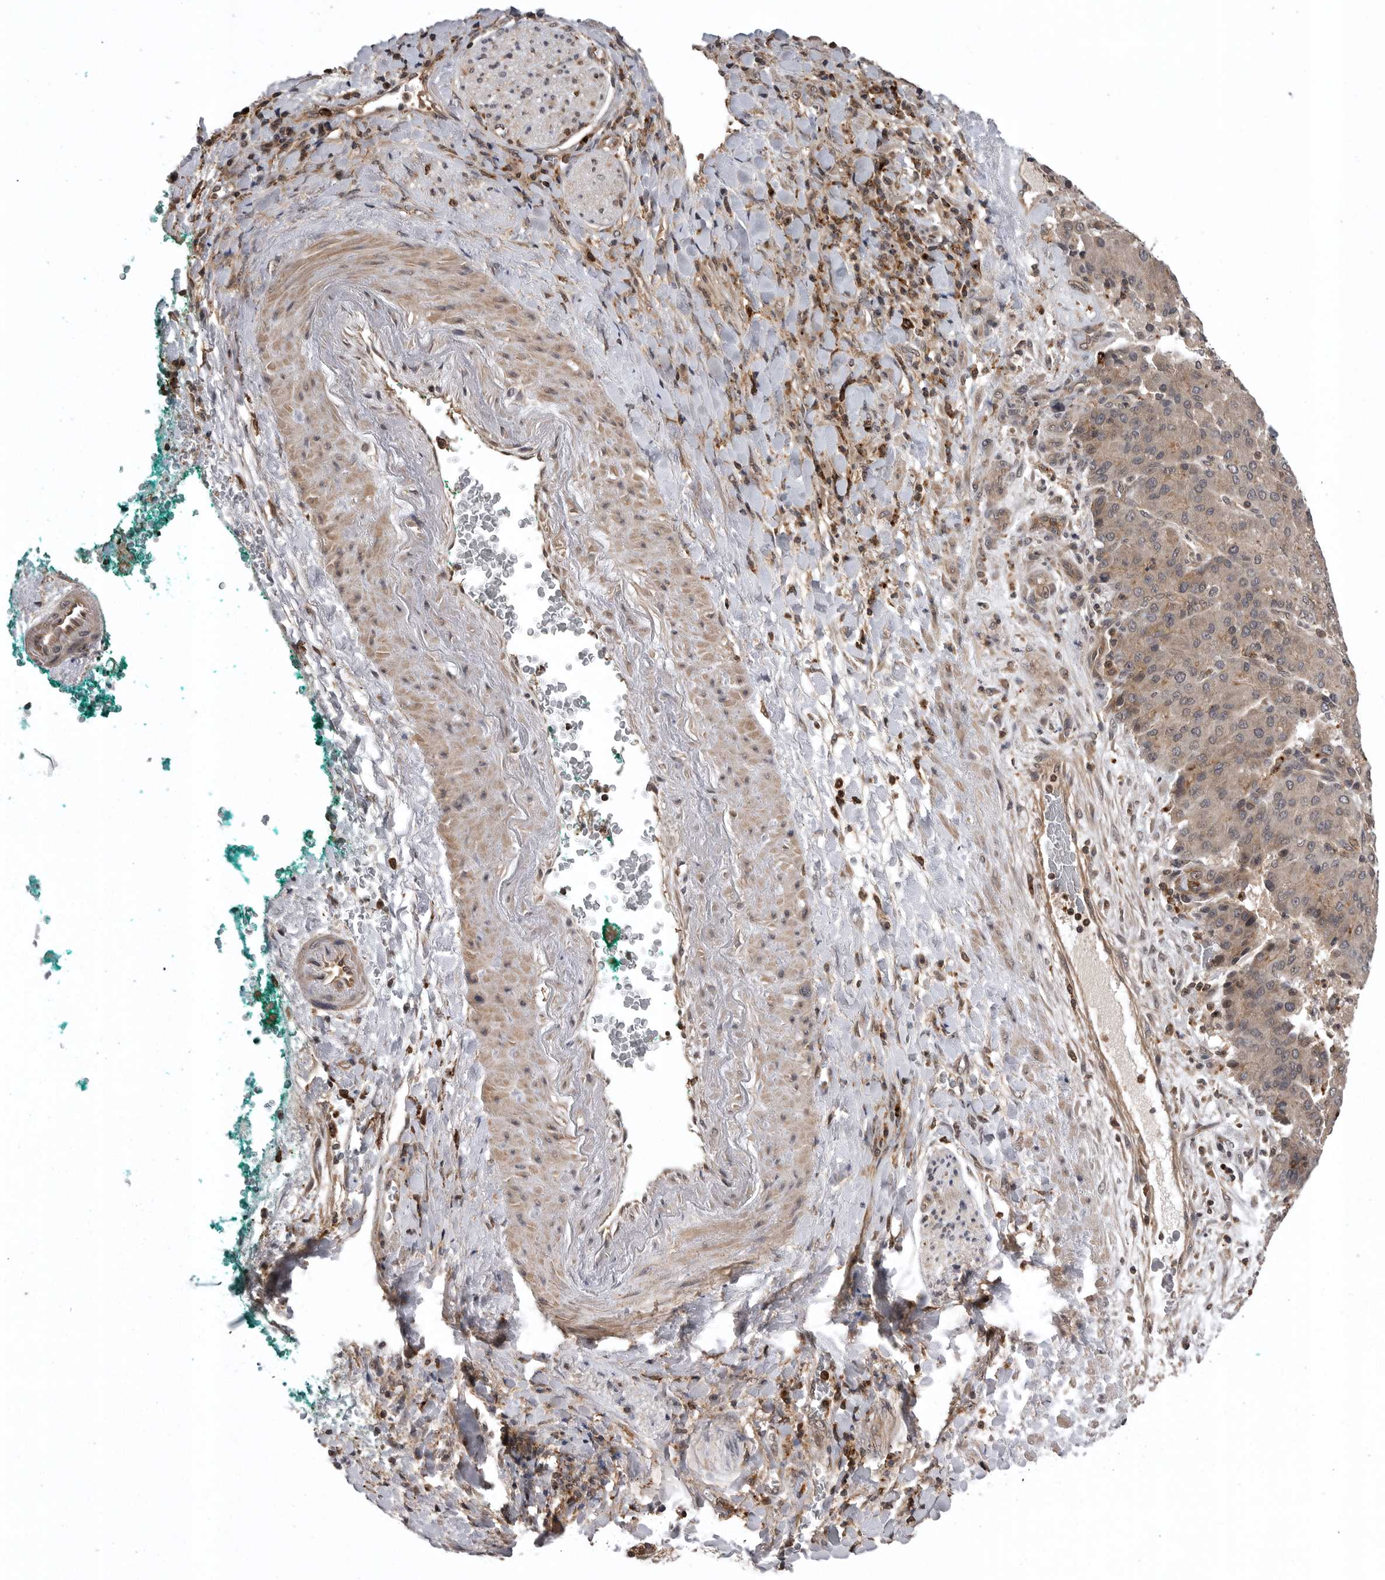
{"staining": {"intensity": "weak", "quantity": ">75%", "location": "cytoplasmic/membranous"}, "tissue": "liver cancer", "cell_type": "Tumor cells", "image_type": "cancer", "snomed": [{"axis": "morphology", "description": "Carcinoma, Hepatocellular, NOS"}, {"axis": "topography", "description": "Liver"}], "caption": "Protein staining exhibits weak cytoplasmic/membranous staining in about >75% of tumor cells in liver hepatocellular carcinoma.", "gene": "AOAH", "patient": {"sex": "male", "age": 65}}